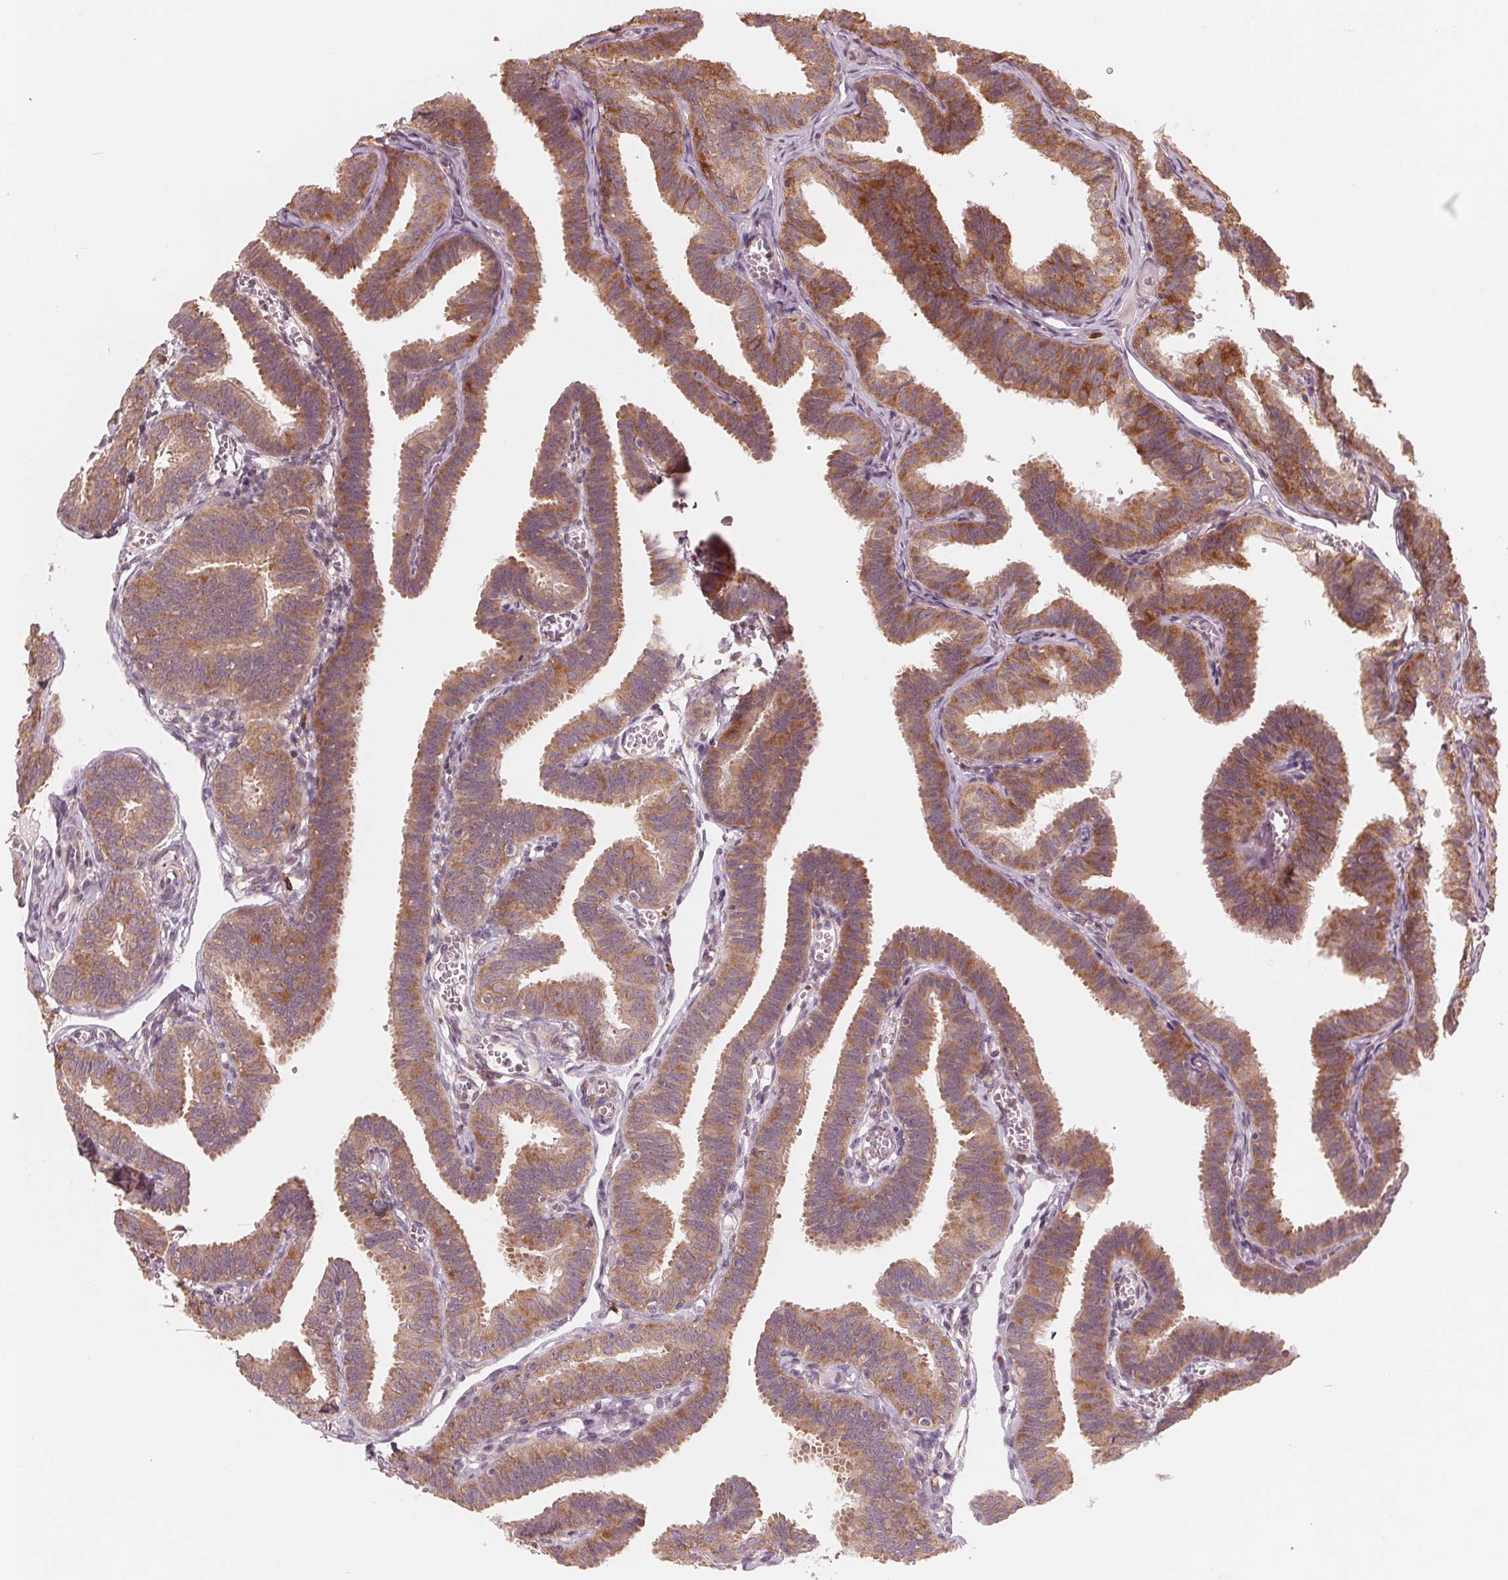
{"staining": {"intensity": "moderate", "quantity": ">75%", "location": "cytoplasmic/membranous"}, "tissue": "fallopian tube", "cell_type": "Glandular cells", "image_type": "normal", "snomed": [{"axis": "morphology", "description": "Normal tissue, NOS"}, {"axis": "topography", "description": "Fallopian tube"}], "caption": "Immunohistochemistry (DAB) staining of unremarkable fallopian tube reveals moderate cytoplasmic/membranous protein expression in about >75% of glandular cells.", "gene": "GIGYF2", "patient": {"sex": "female", "age": 25}}